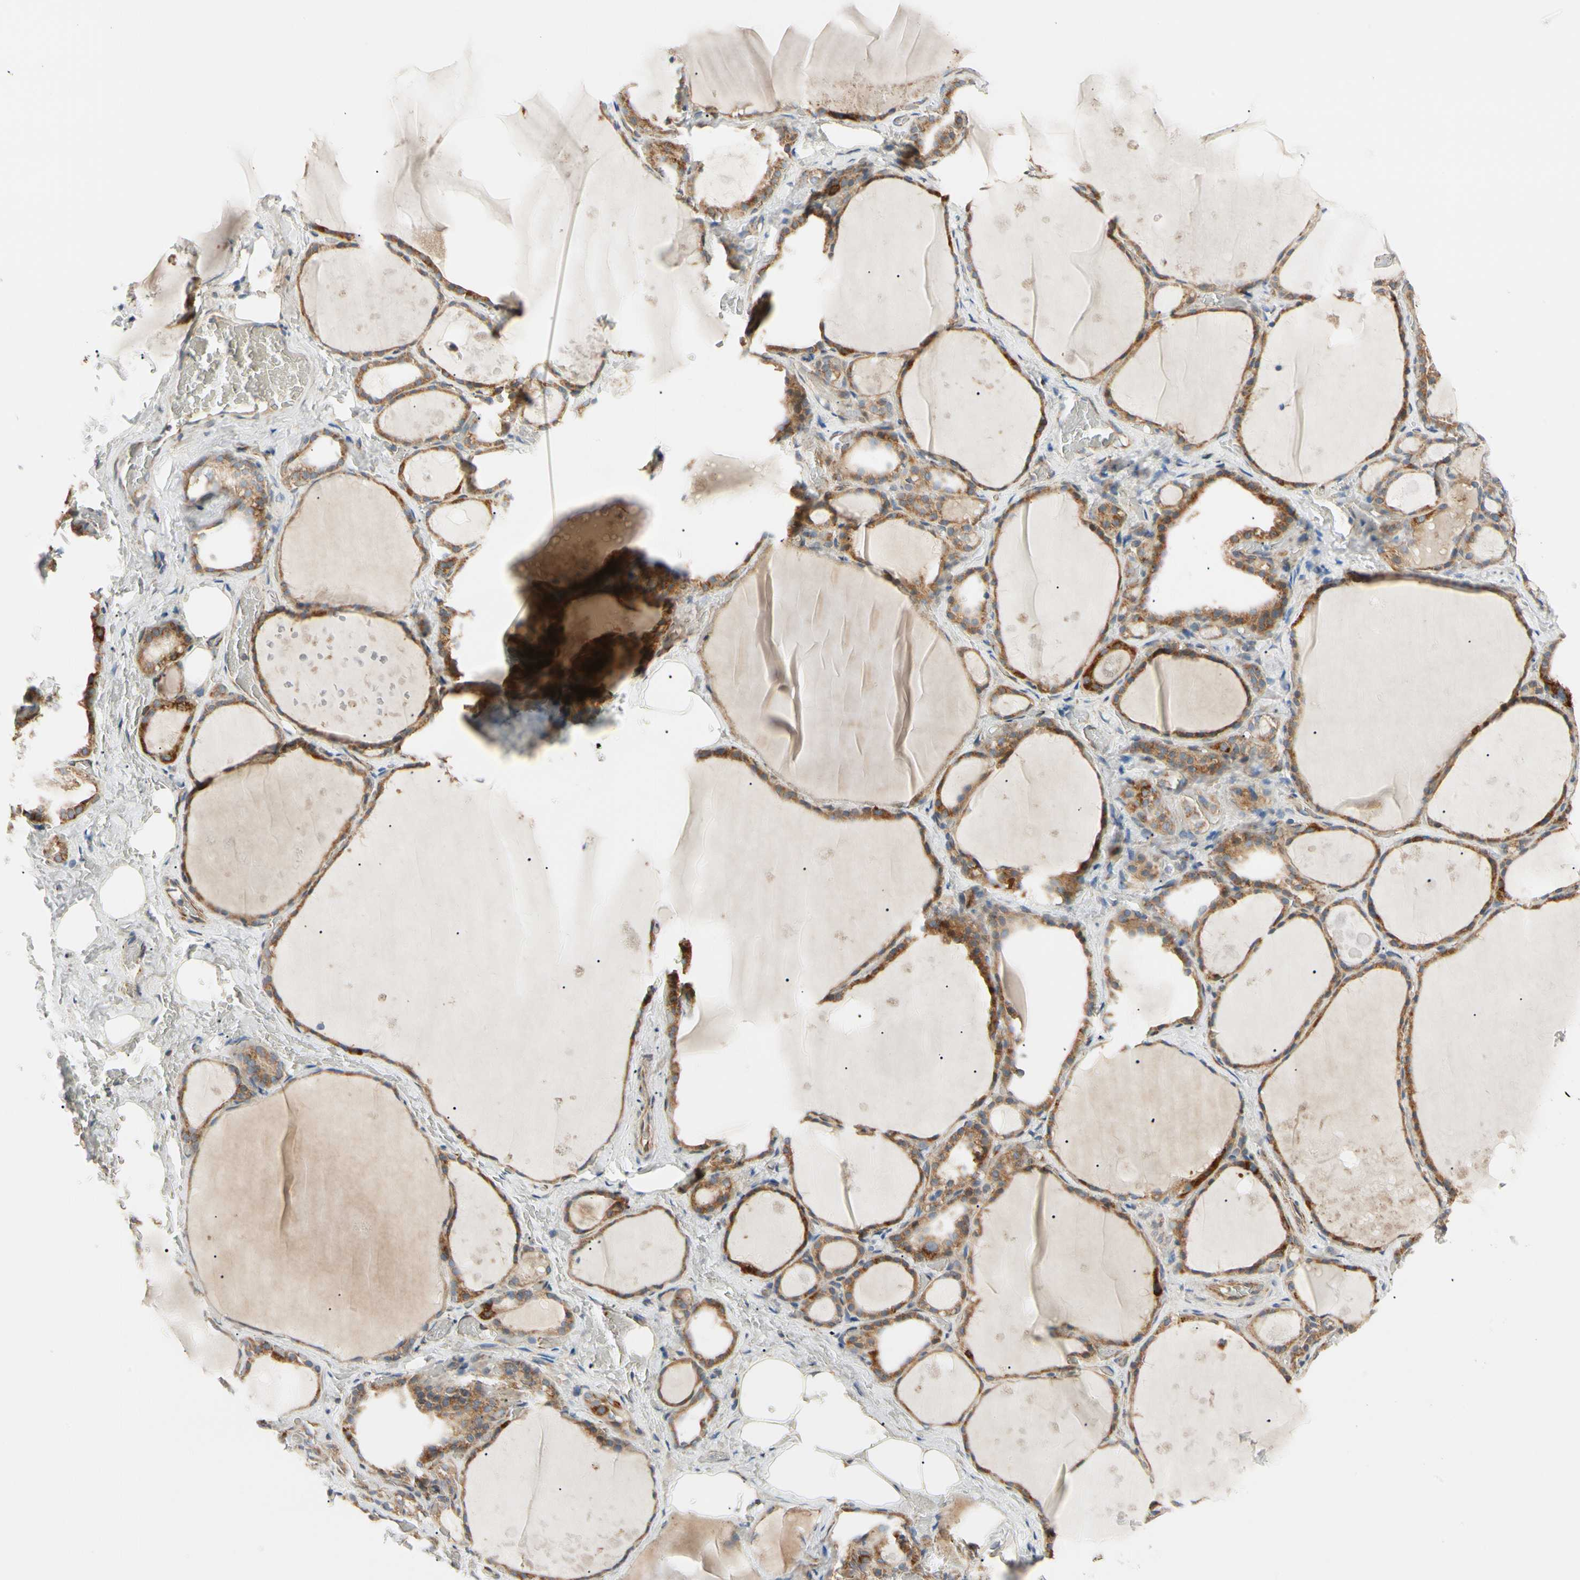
{"staining": {"intensity": "strong", "quantity": ">75%", "location": "cytoplasmic/membranous"}, "tissue": "thyroid gland", "cell_type": "Glandular cells", "image_type": "normal", "snomed": [{"axis": "morphology", "description": "Normal tissue, NOS"}, {"axis": "topography", "description": "Thyroid gland"}], "caption": "Immunohistochemistry of normal thyroid gland demonstrates high levels of strong cytoplasmic/membranous expression in approximately >75% of glandular cells.", "gene": "TBC1D10A", "patient": {"sex": "male", "age": 61}}